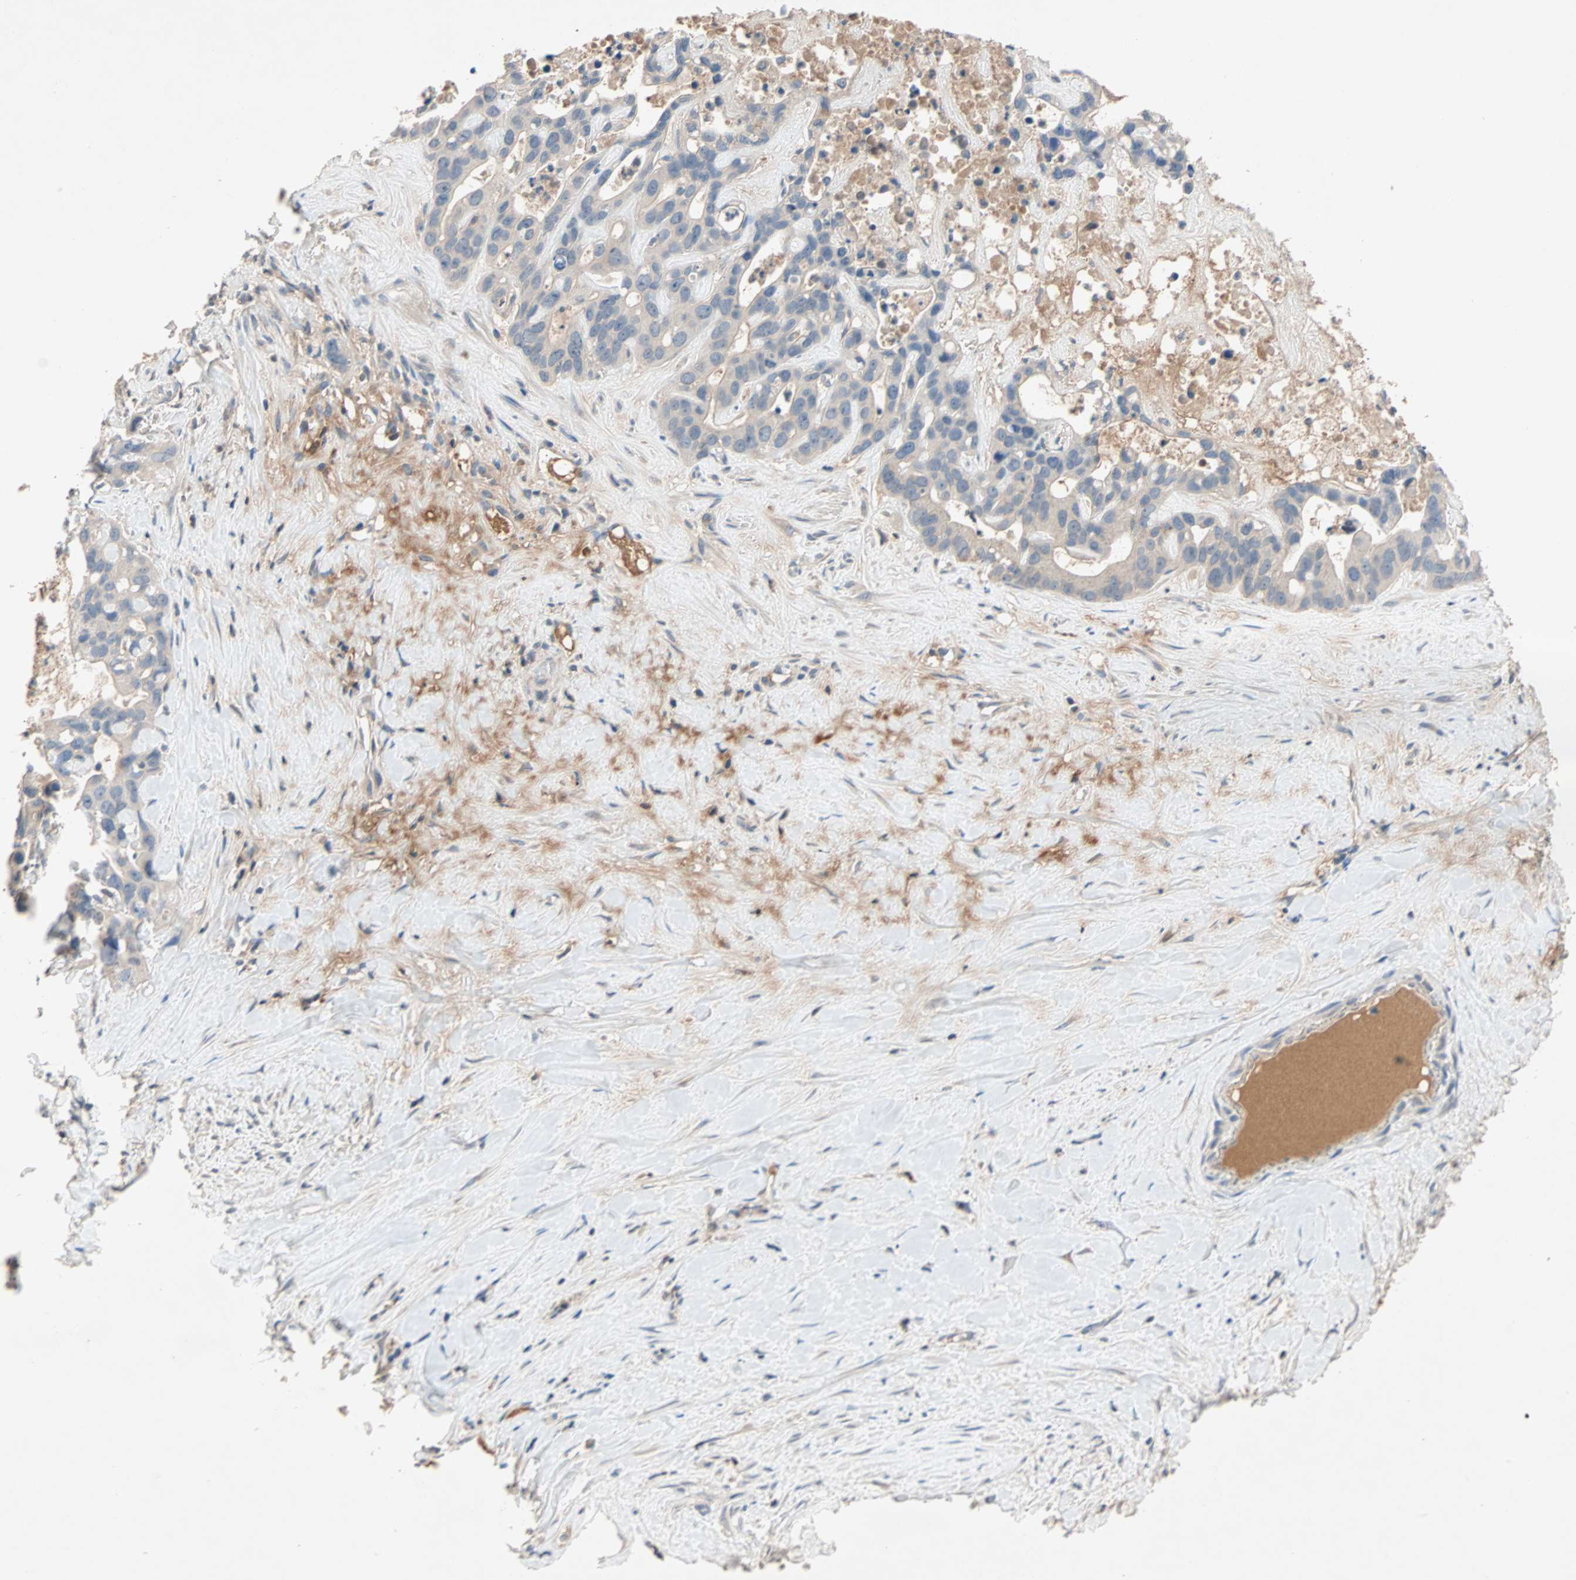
{"staining": {"intensity": "negative", "quantity": "none", "location": "none"}, "tissue": "liver cancer", "cell_type": "Tumor cells", "image_type": "cancer", "snomed": [{"axis": "morphology", "description": "Cholangiocarcinoma"}, {"axis": "topography", "description": "Liver"}], "caption": "Micrograph shows no protein expression in tumor cells of cholangiocarcinoma (liver) tissue.", "gene": "MAP4K1", "patient": {"sex": "female", "age": 65}}